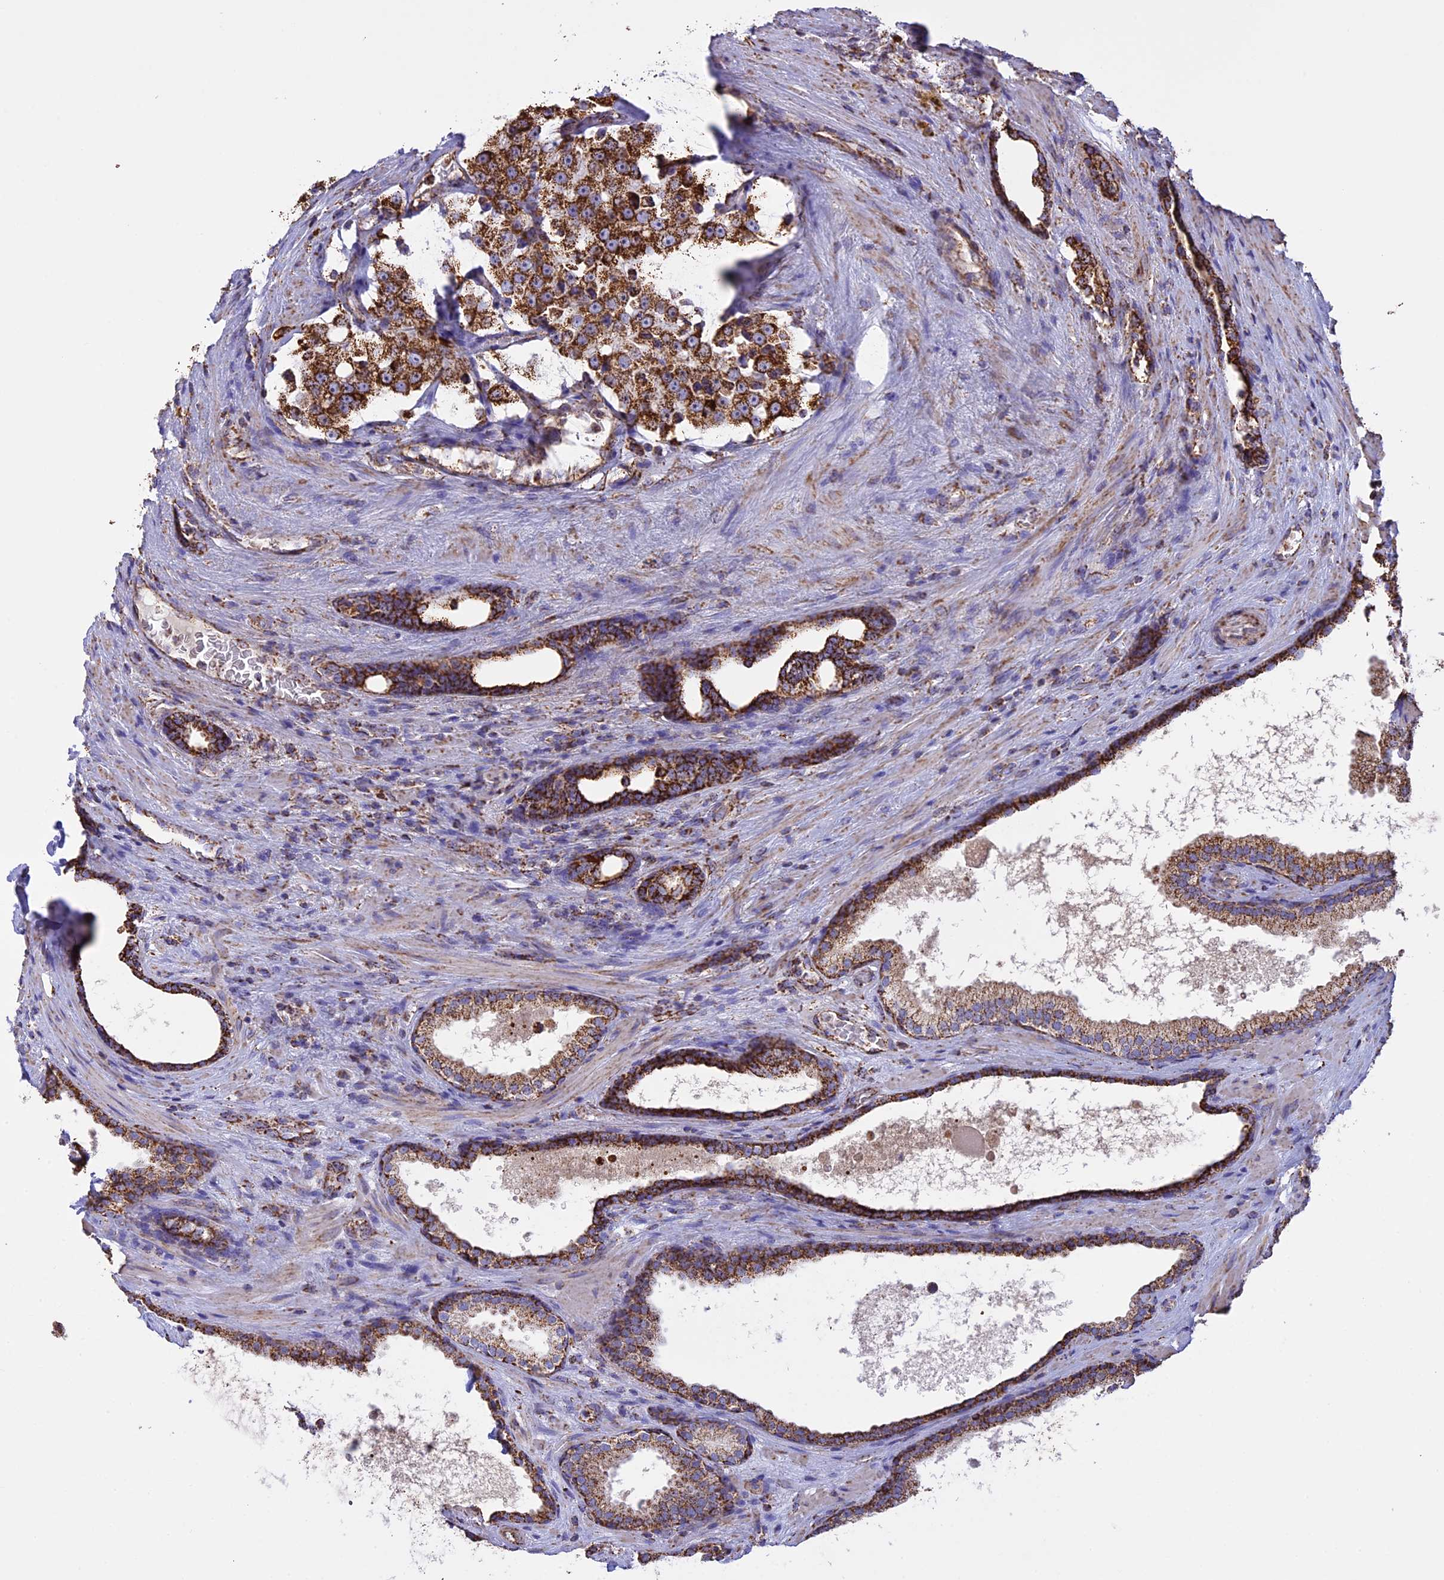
{"staining": {"intensity": "strong", "quantity": ">75%", "location": "cytoplasmic/membranous"}, "tissue": "prostate cancer", "cell_type": "Tumor cells", "image_type": "cancer", "snomed": [{"axis": "morphology", "description": "Adenocarcinoma, High grade"}, {"axis": "topography", "description": "Prostate"}], "caption": "Protein staining exhibits strong cytoplasmic/membranous positivity in approximately >75% of tumor cells in prostate cancer (adenocarcinoma (high-grade)).", "gene": "KCNG1", "patient": {"sex": "male", "age": 70}}